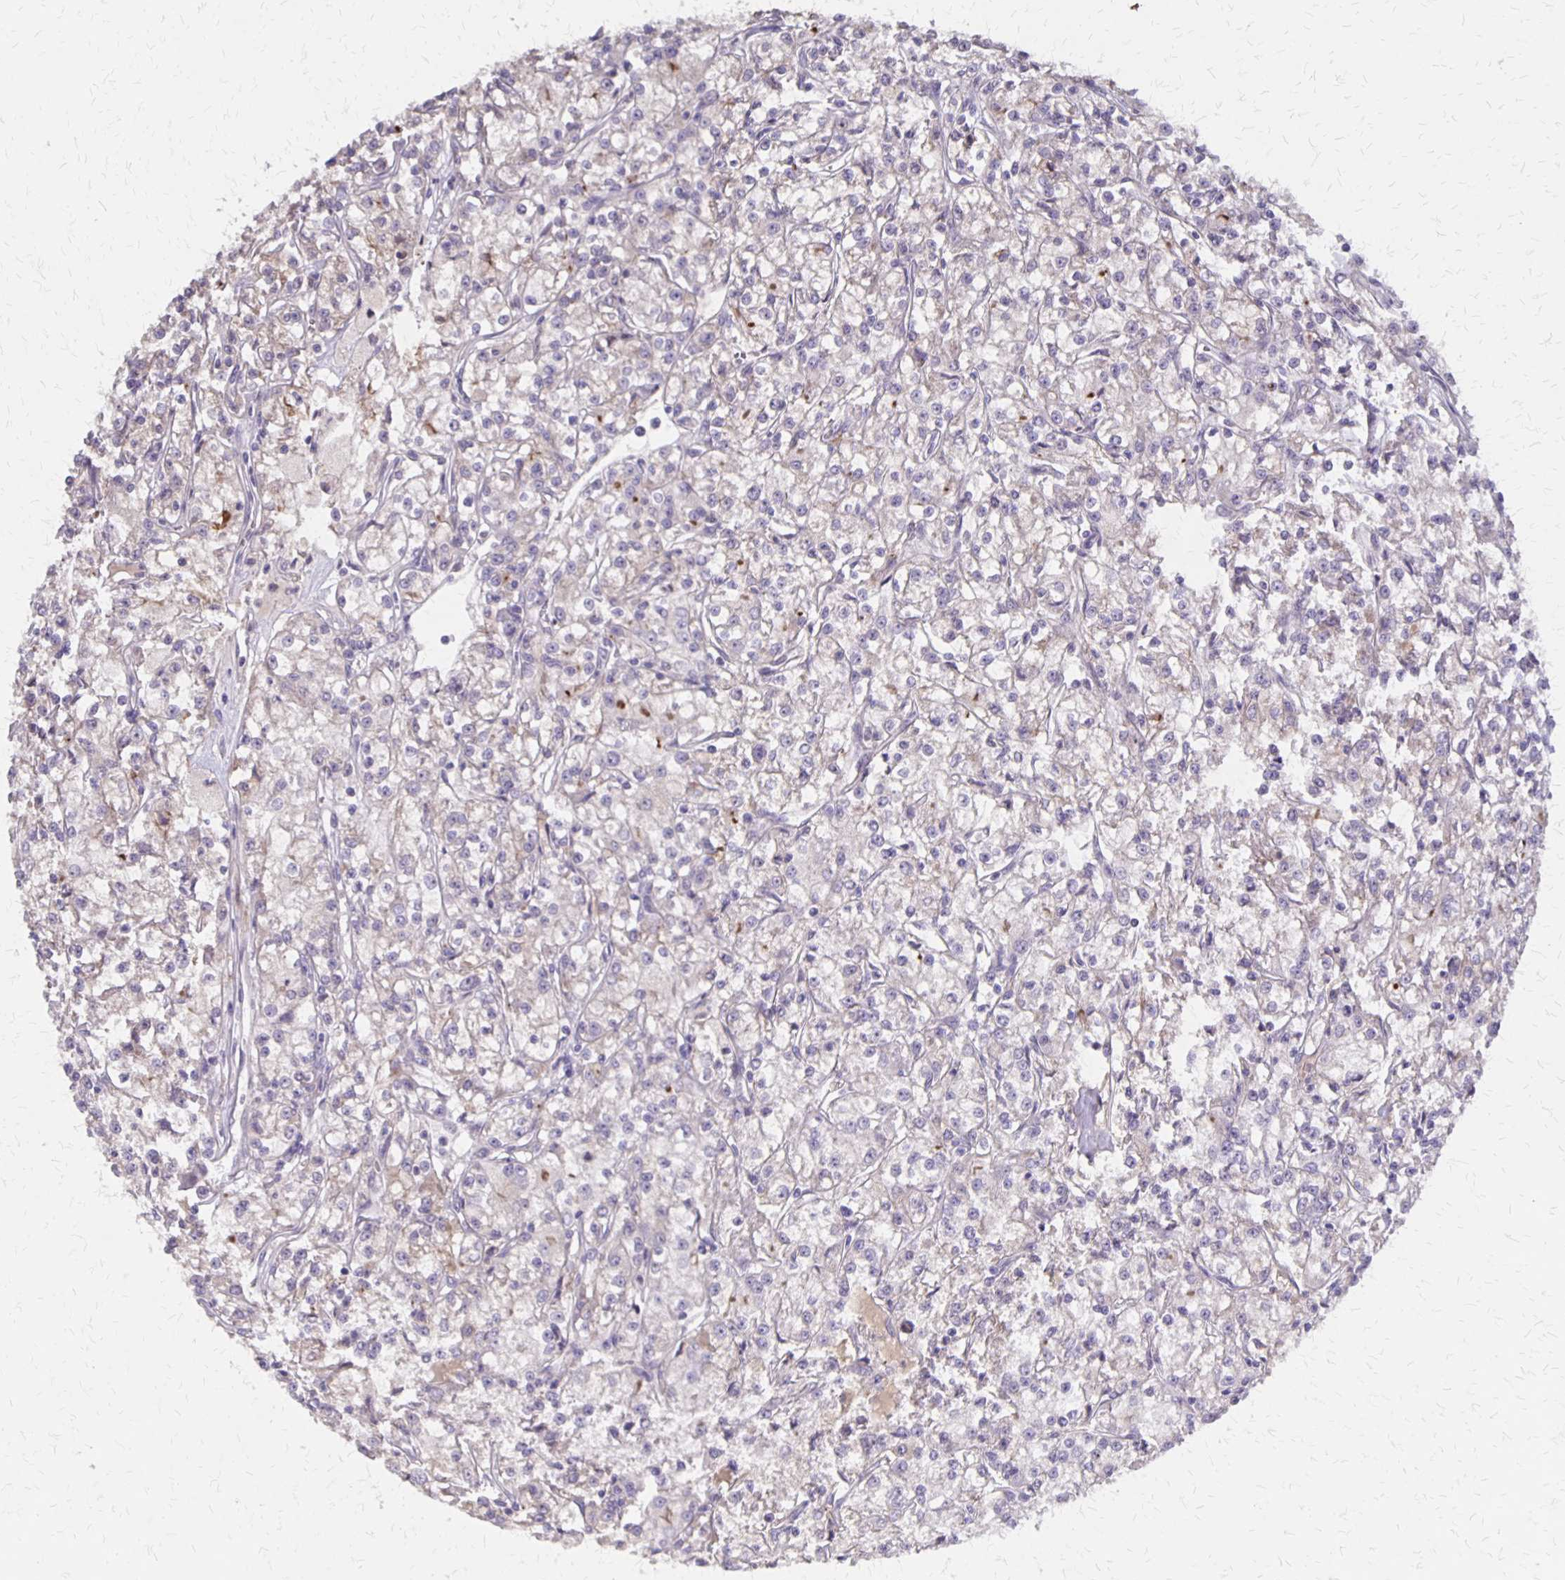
{"staining": {"intensity": "weak", "quantity": "<25%", "location": "cytoplasmic/membranous"}, "tissue": "renal cancer", "cell_type": "Tumor cells", "image_type": "cancer", "snomed": [{"axis": "morphology", "description": "Adenocarcinoma, NOS"}, {"axis": "topography", "description": "Kidney"}], "caption": "Tumor cells are negative for brown protein staining in renal adenocarcinoma.", "gene": "NOG", "patient": {"sex": "female", "age": 59}}